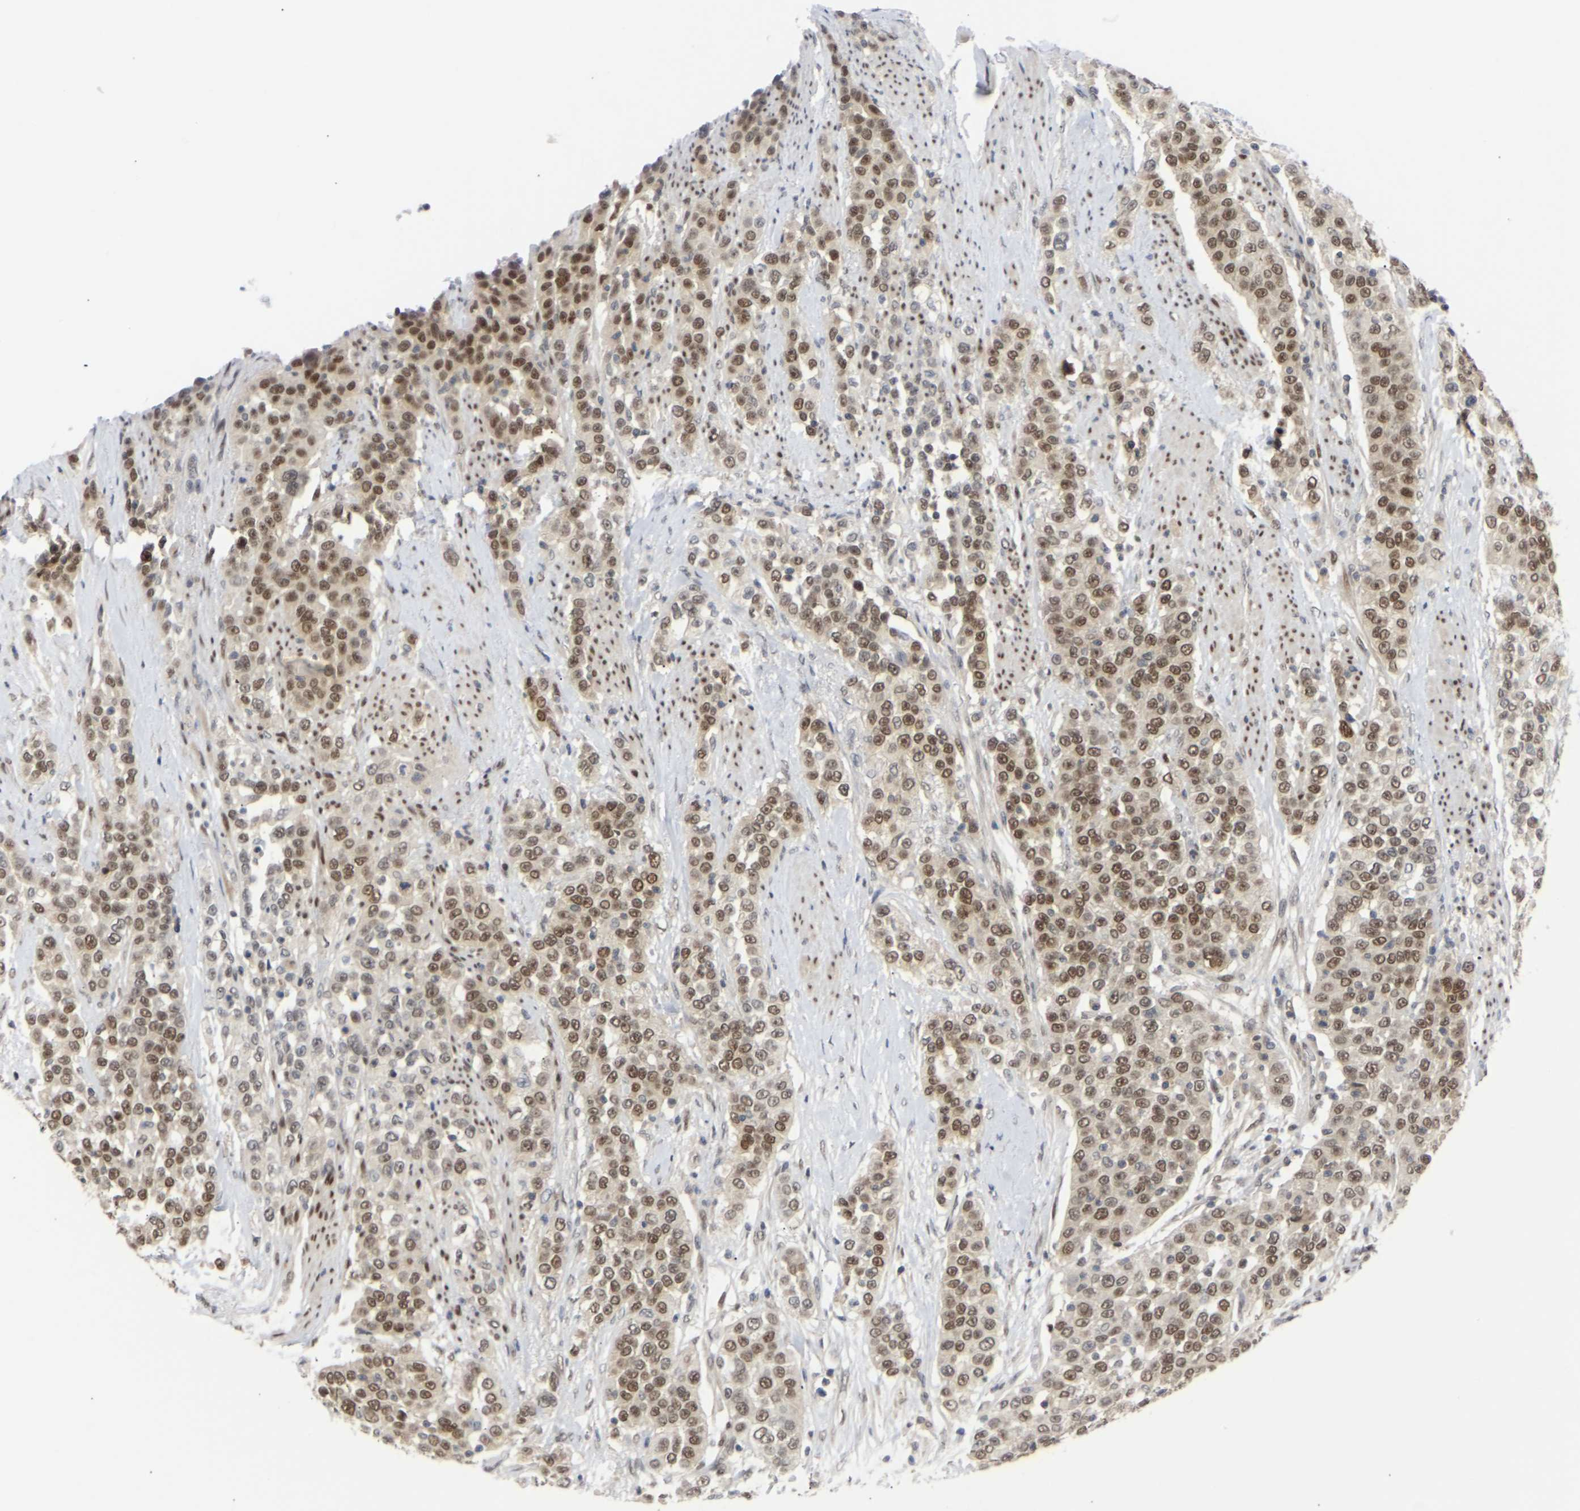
{"staining": {"intensity": "moderate", "quantity": ">75%", "location": "nuclear"}, "tissue": "urothelial cancer", "cell_type": "Tumor cells", "image_type": "cancer", "snomed": [{"axis": "morphology", "description": "Urothelial carcinoma, High grade"}, {"axis": "topography", "description": "Urinary bladder"}], "caption": "Moderate nuclear expression is identified in about >75% of tumor cells in urothelial cancer.", "gene": "SSBP2", "patient": {"sex": "female", "age": 80}}